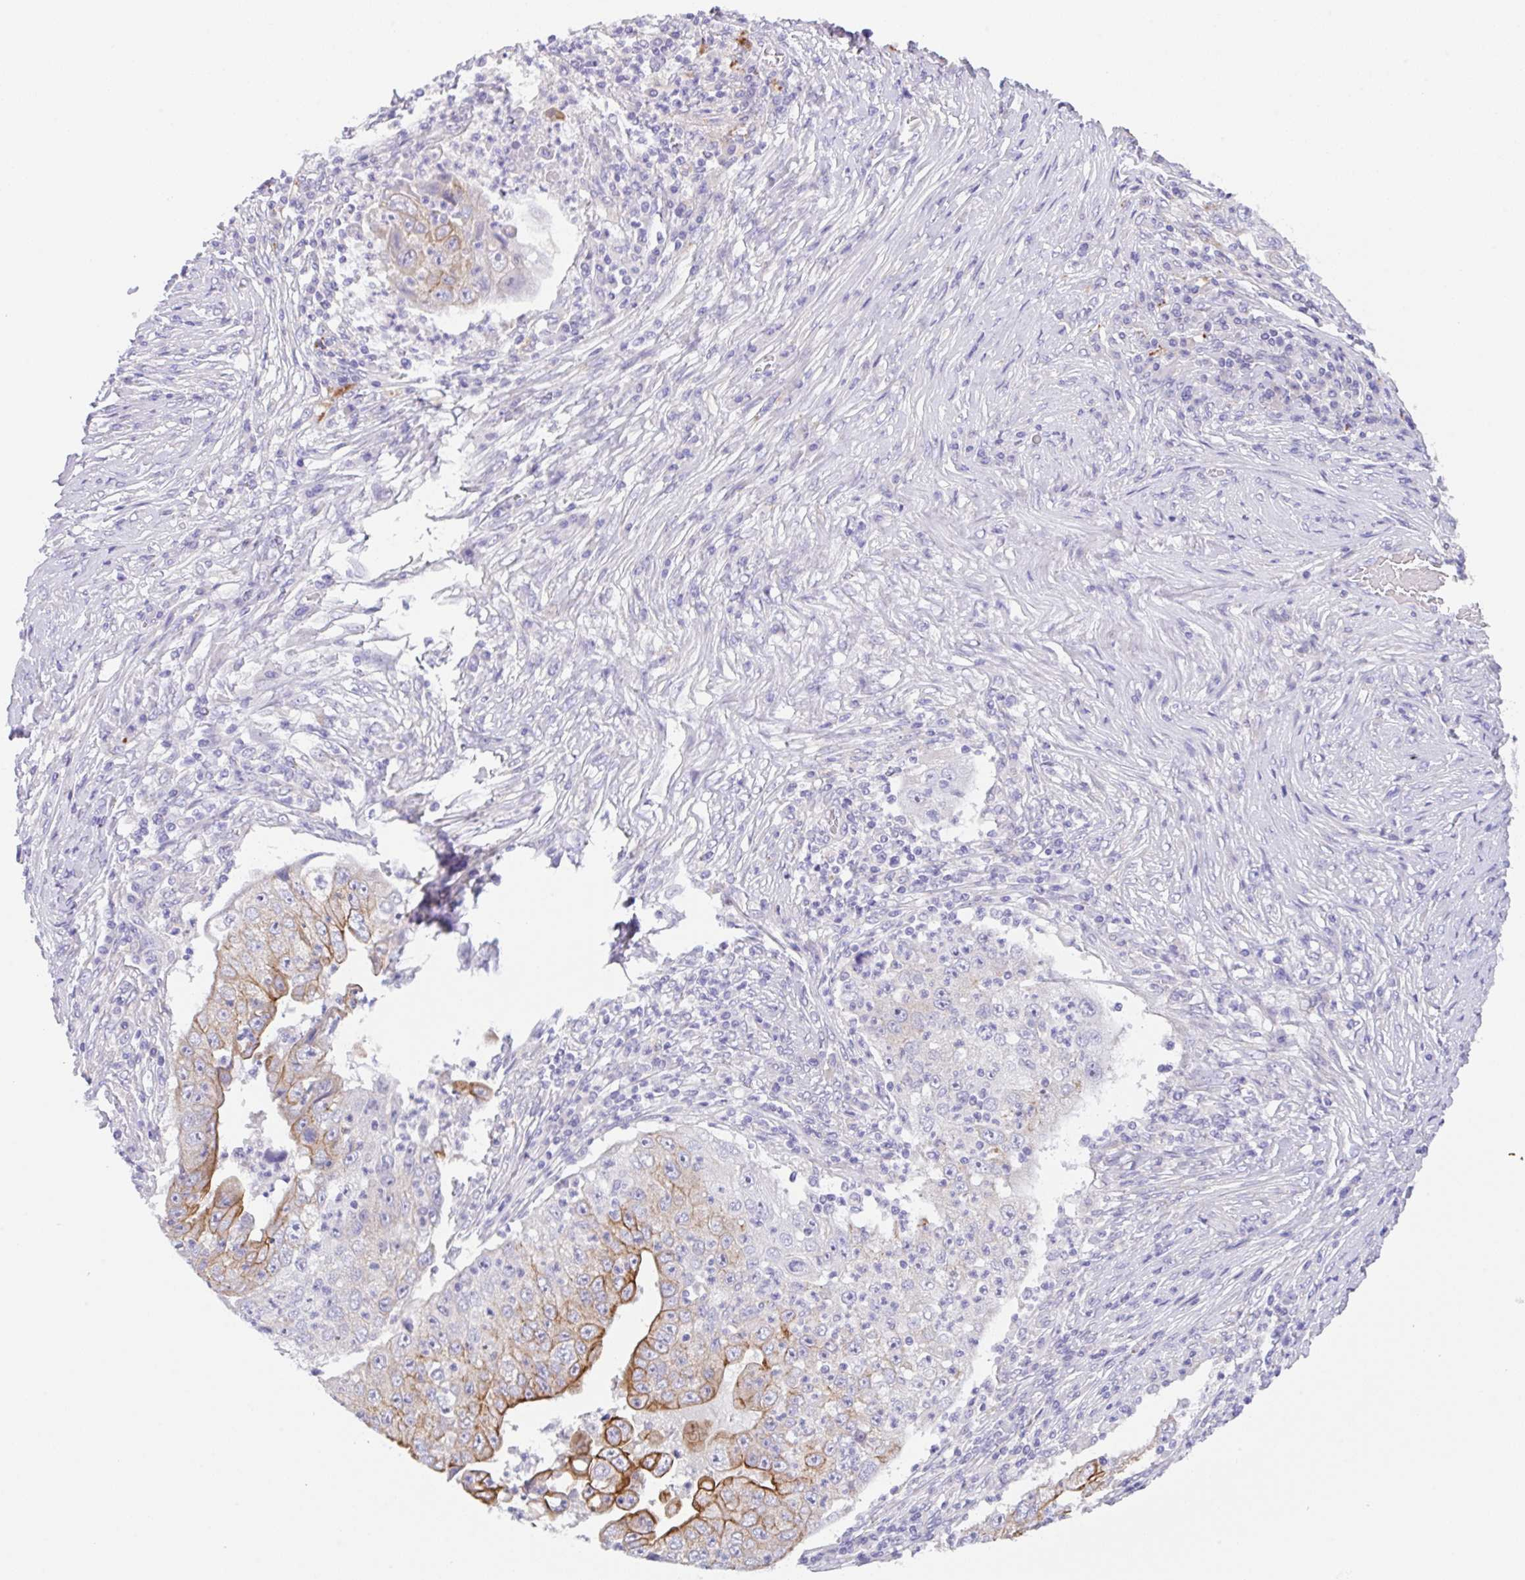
{"staining": {"intensity": "strong", "quantity": "<25%", "location": "cytoplasmic/membranous"}, "tissue": "lung cancer", "cell_type": "Tumor cells", "image_type": "cancer", "snomed": [{"axis": "morphology", "description": "Squamous cell carcinoma, NOS"}, {"axis": "topography", "description": "Lung"}], "caption": "A histopathology image of human squamous cell carcinoma (lung) stained for a protein shows strong cytoplasmic/membranous brown staining in tumor cells.", "gene": "TRAF4", "patient": {"sex": "male", "age": 64}}